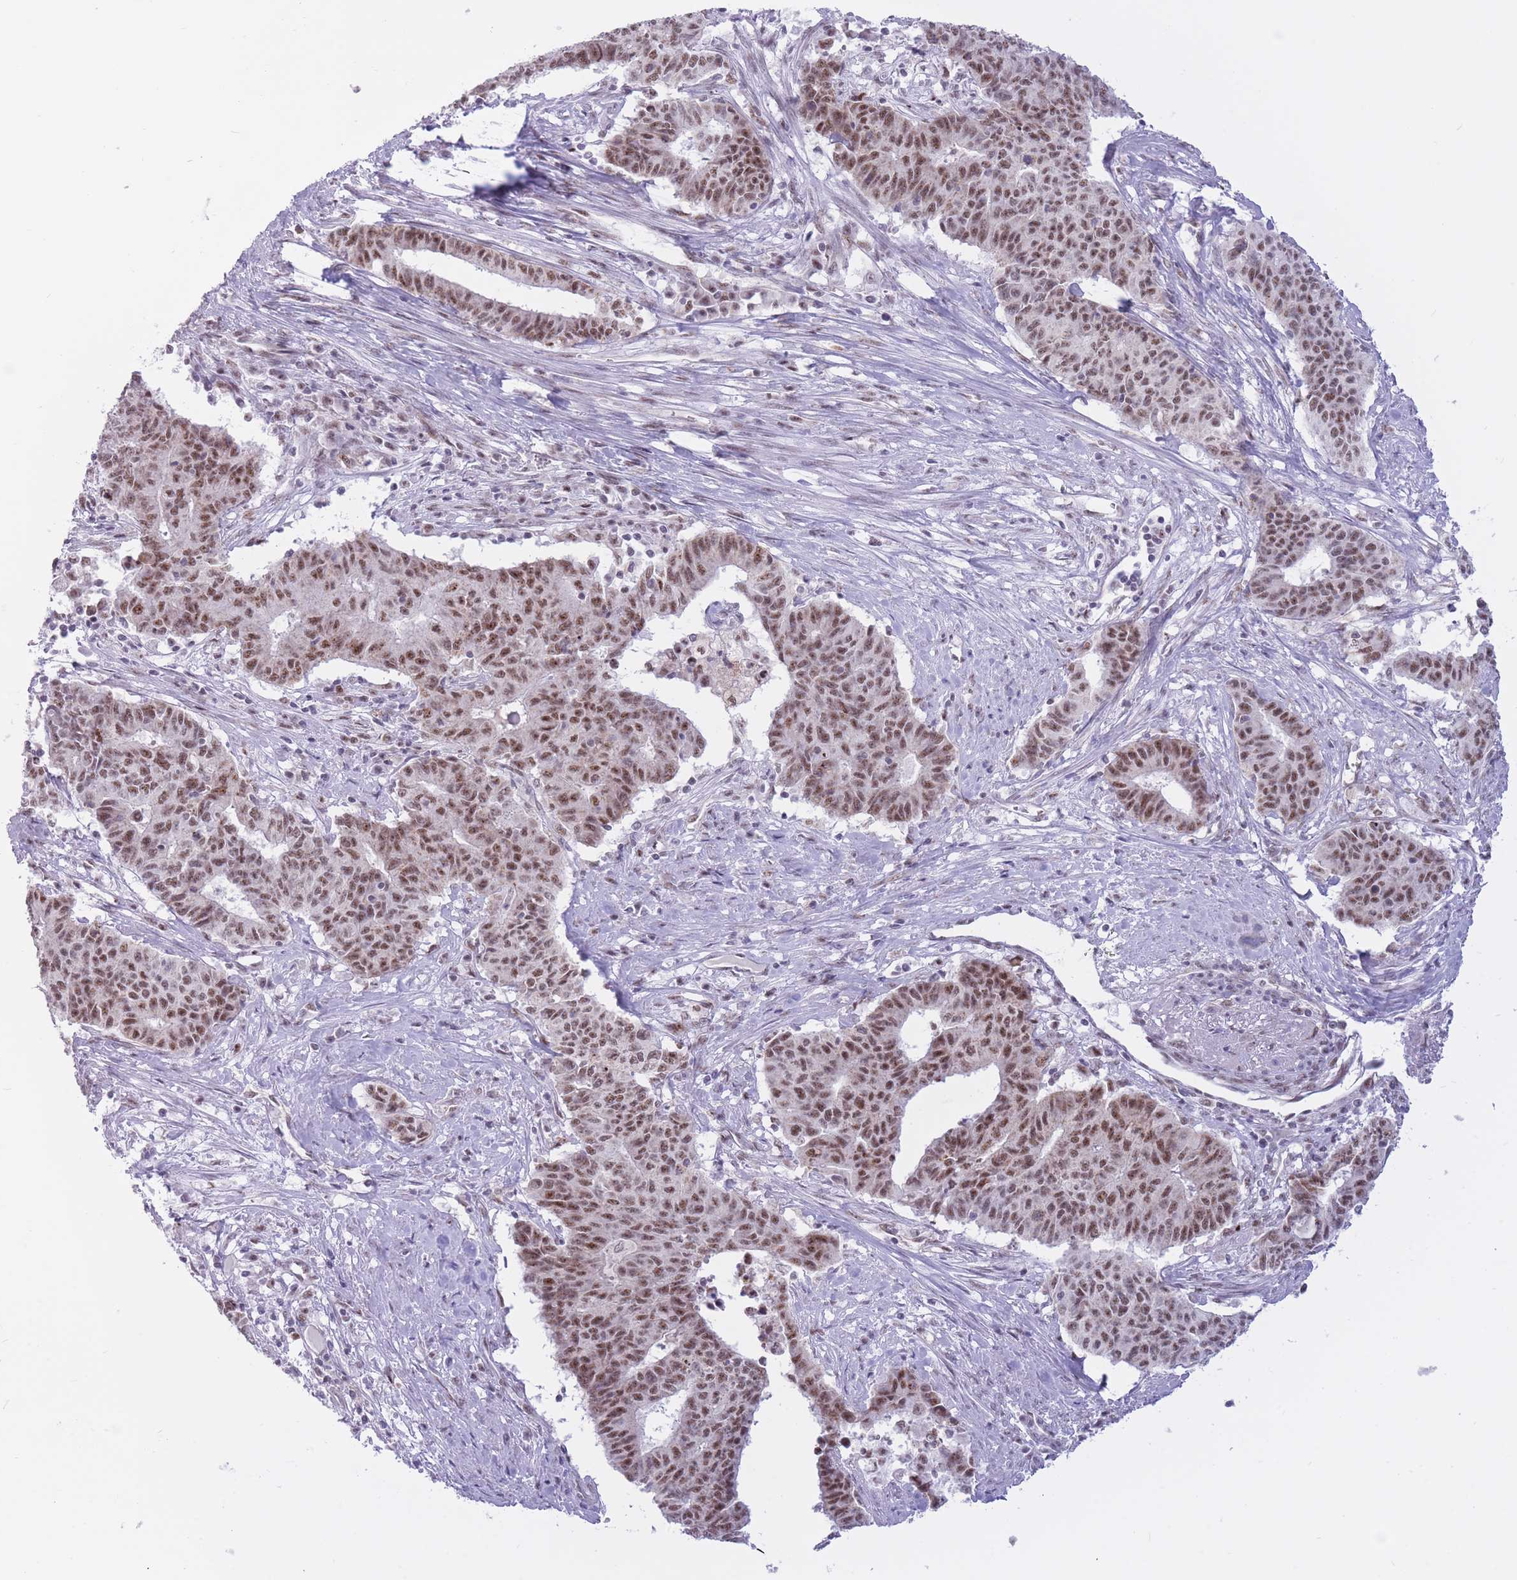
{"staining": {"intensity": "moderate", "quantity": ">75%", "location": "nuclear"}, "tissue": "endometrial cancer", "cell_type": "Tumor cells", "image_type": "cancer", "snomed": [{"axis": "morphology", "description": "Adenocarcinoma, NOS"}, {"axis": "topography", "description": "Endometrium"}], "caption": "Moderate nuclear expression is seen in approximately >75% of tumor cells in endometrial cancer (adenocarcinoma).", "gene": "CYP2B6", "patient": {"sex": "female", "age": 59}}